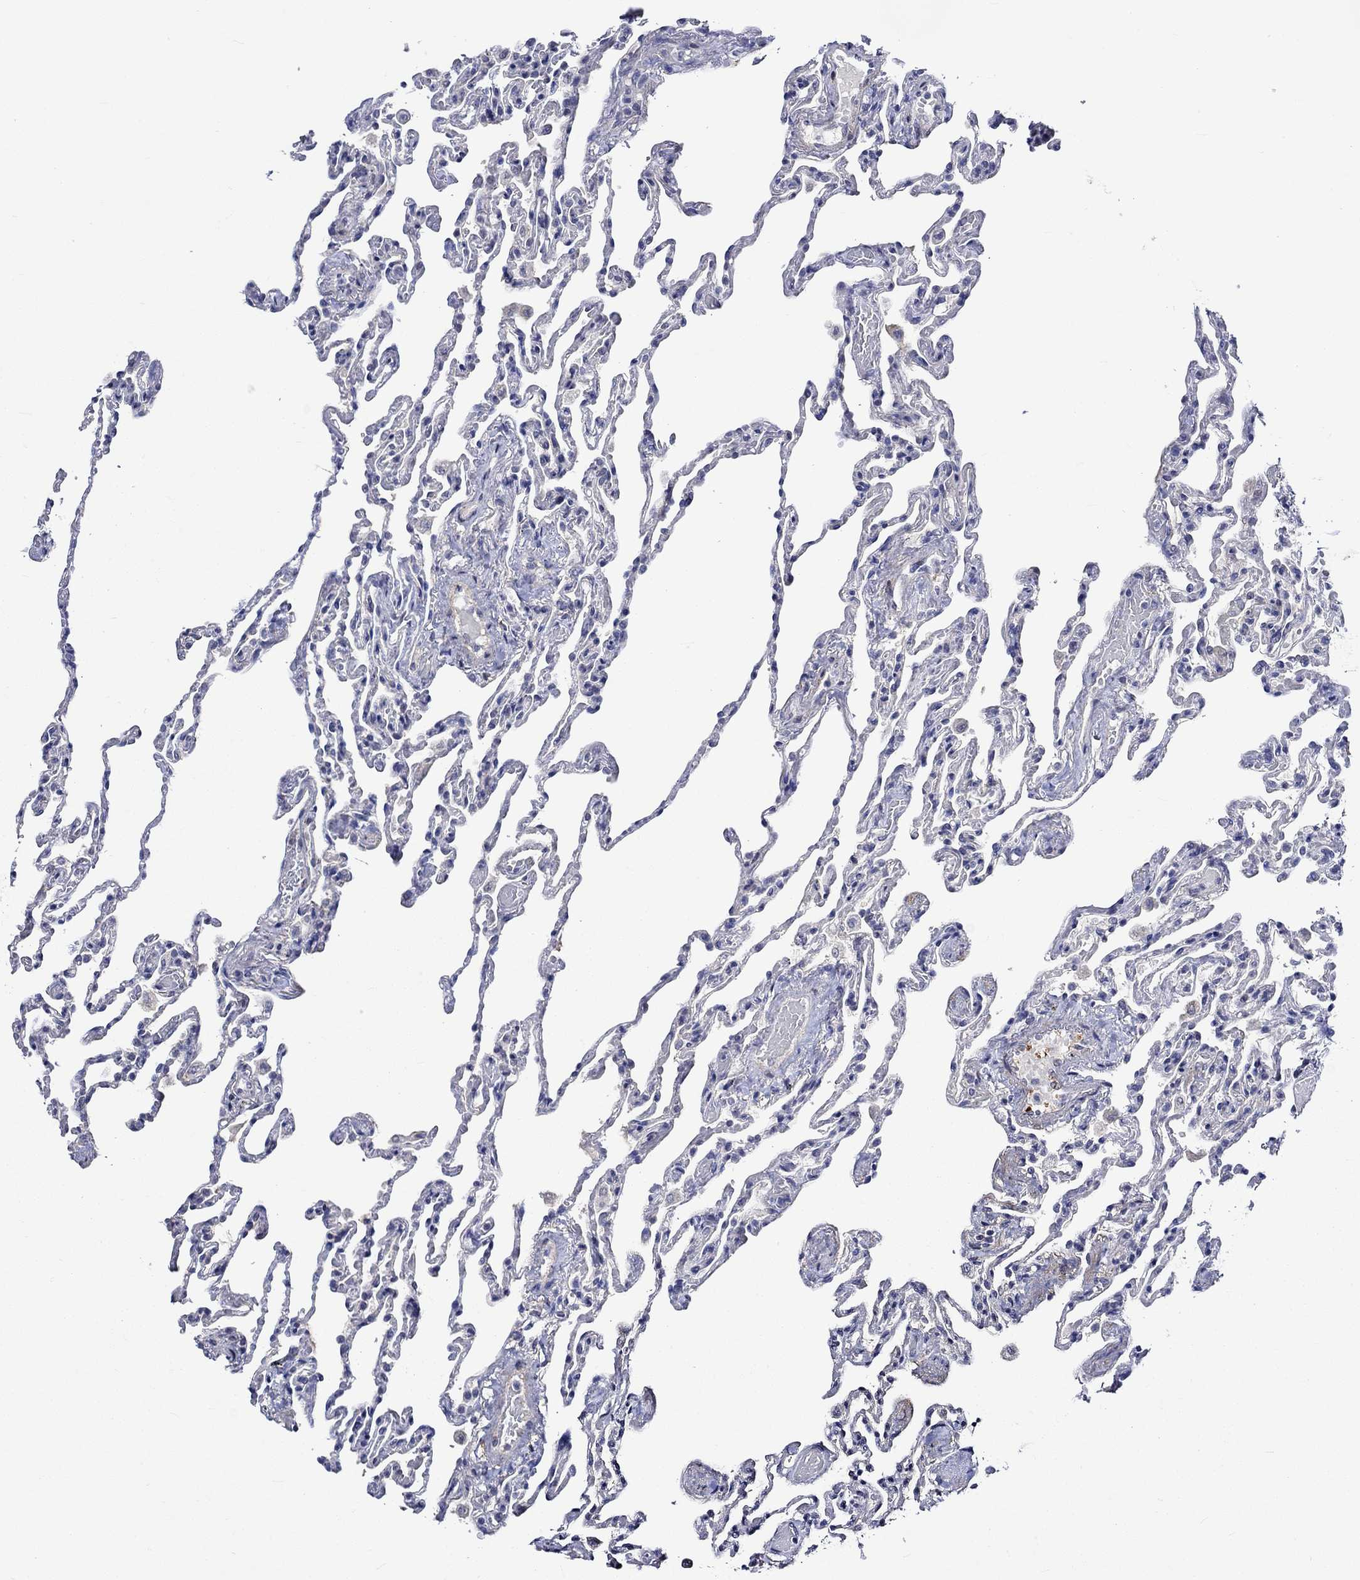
{"staining": {"intensity": "negative", "quantity": "none", "location": "none"}, "tissue": "lung", "cell_type": "Alveolar cells", "image_type": "normal", "snomed": [{"axis": "morphology", "description": "Normal tissue, NOS"}, {"axis": "topography", "description": "Lung"}], "caption": "Protein analysis of normal lung displays no significant expression in alveolar cells.", "gene": "CRYAB", "patient": {"sex": "female", "age": 43}}